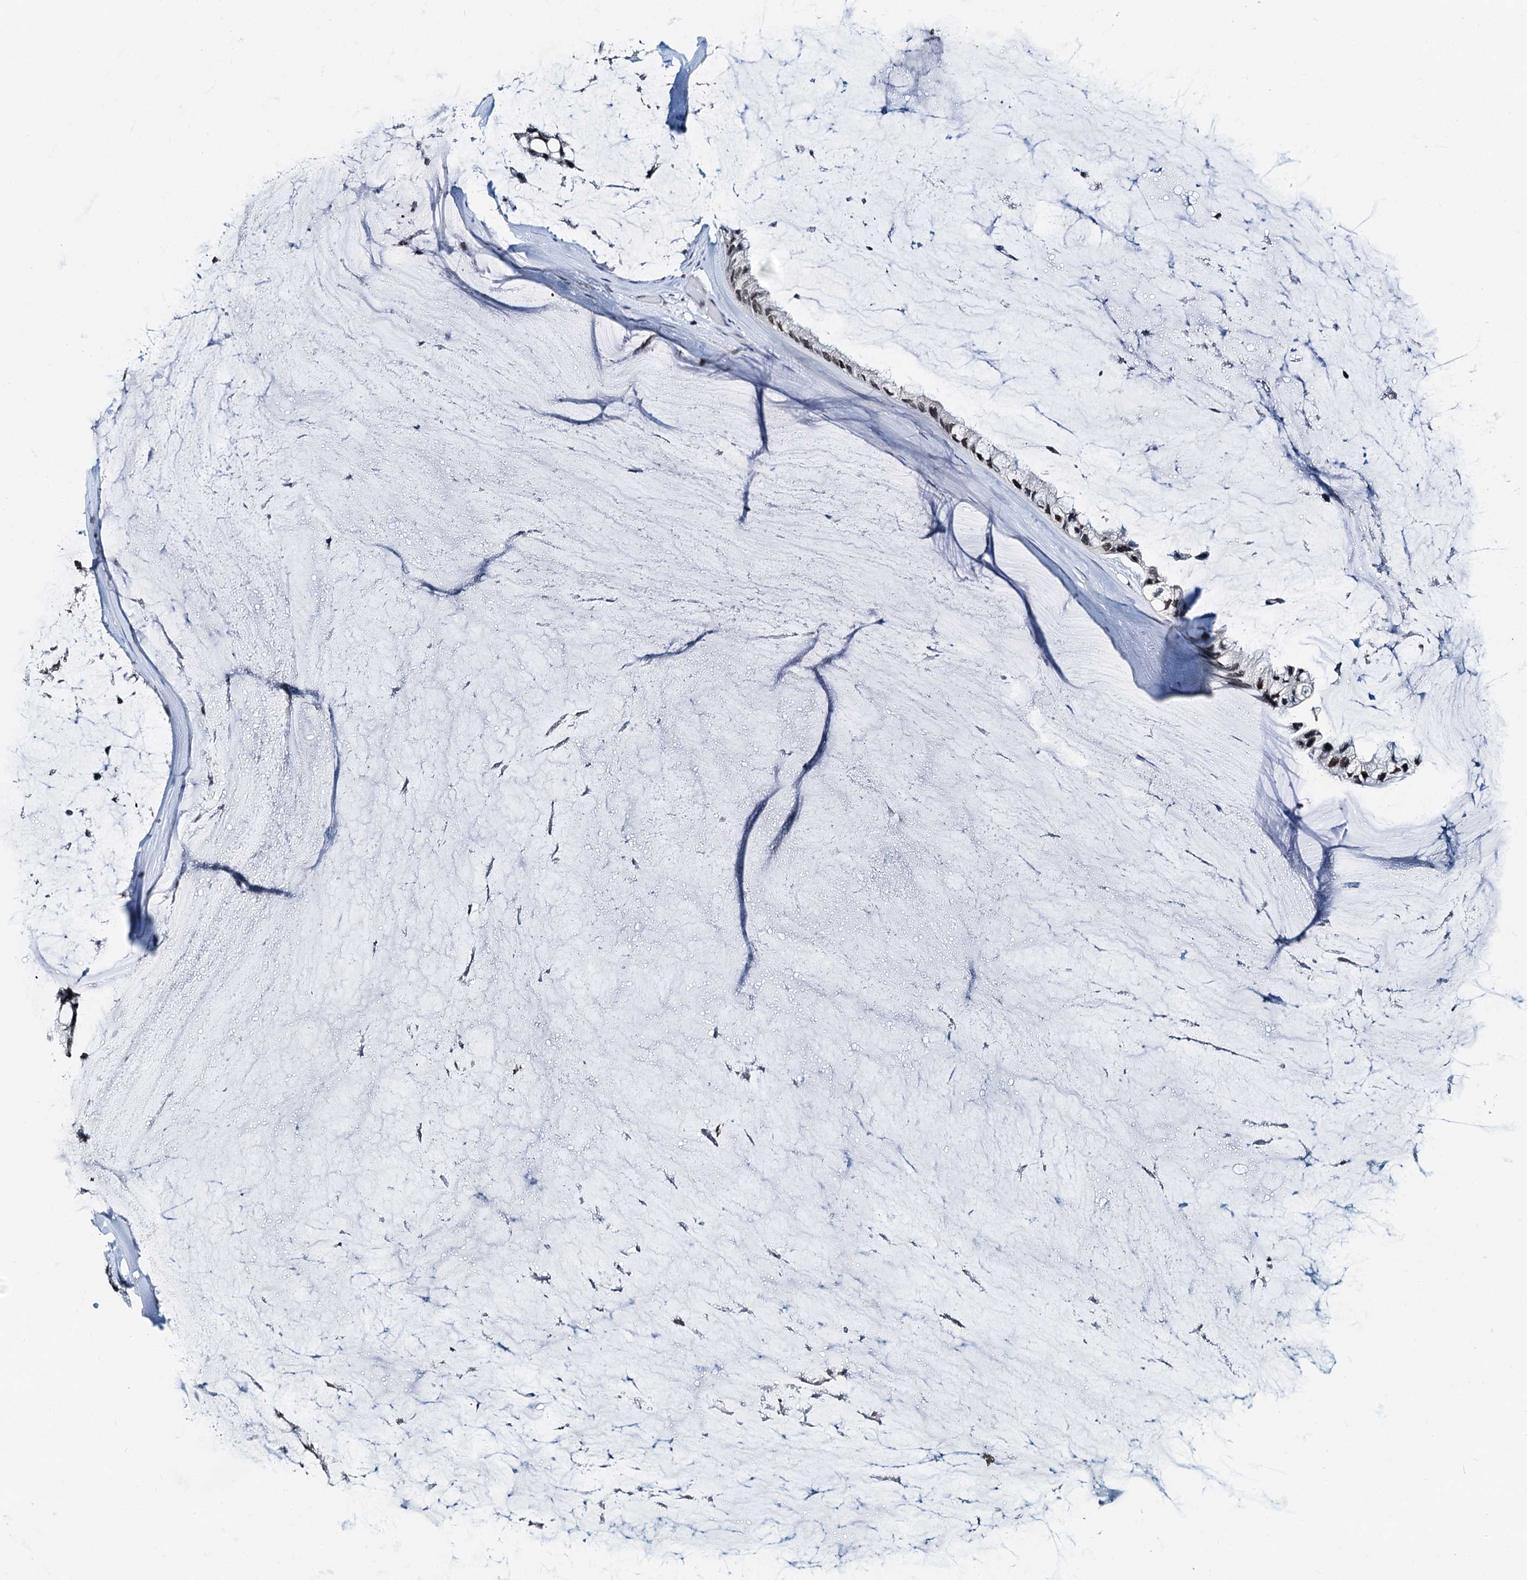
{"staining": {"intensity": "moderate", "quantity": ">75%", "location": "nuclear"}, "tissue": "ovarian cancer", "cell_type": "Tumor cells", "image_type": "cancer", "snomed": [{"axis": "morphology", "description": "Cystadenocarcinoma, mucinous, NOS"}, {"axis": "topography", "description": "Ovary"}], "caption": "Human ovarian cancer stained with a brown dye shows moderate nuclear positive staining in about >75% of tumor cells.", "gene": "SNRPD1", "patient": {"sex": "female", "age": 39}}